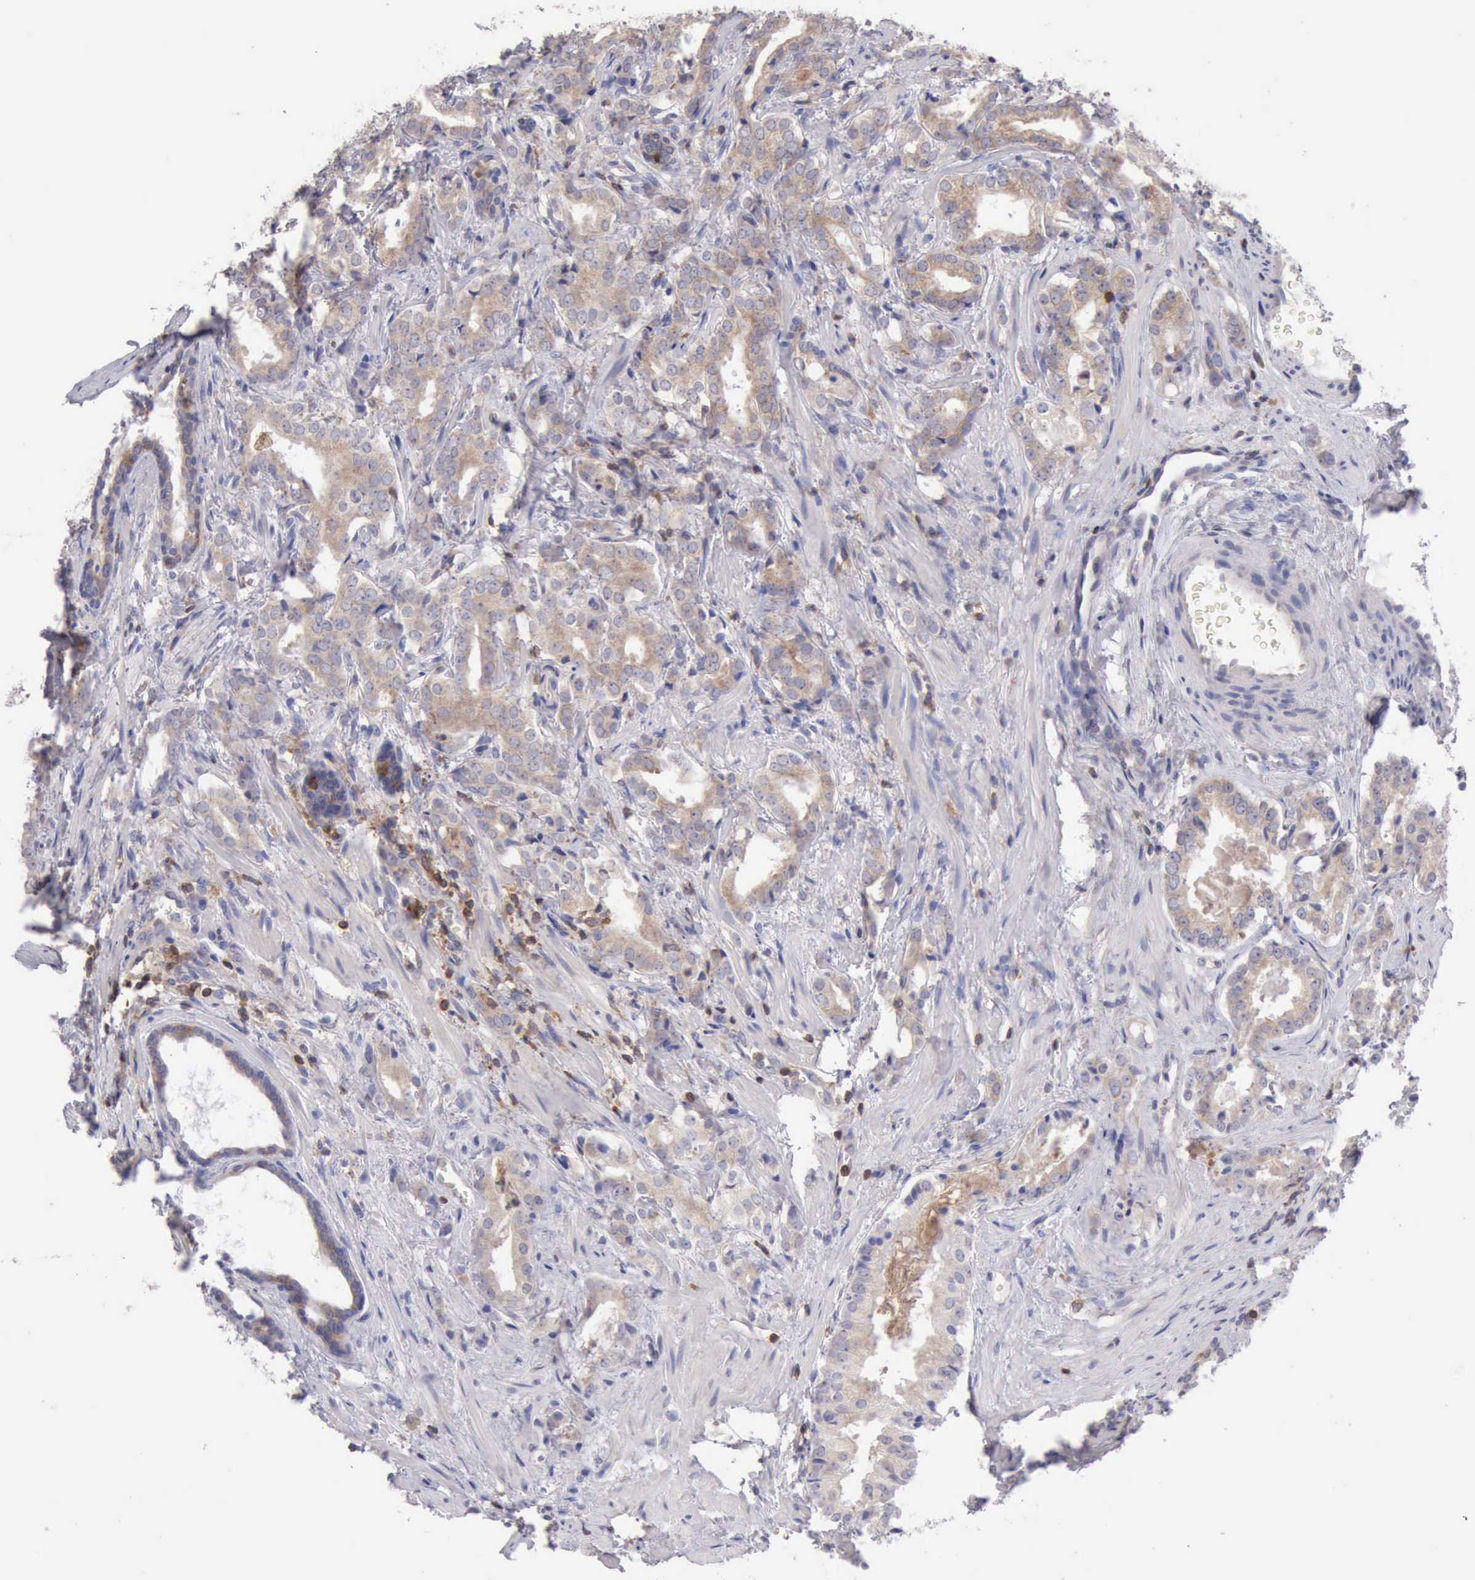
{"staining": {"intensity": "weak", "quantity": ">75%", "location": "cytoplasmic/membranous"}, "tissue": "prostate cancer", "cell_type": "Tumor cells", "image_type": "cancer", "snomed": [{"axis": "morphology", "description": "Adenocarcinoma, Medium grade"}, {"axis": "topography", "description": "Prostate"}], "caption": "Prostate cancer (adenocarcinoma (medium-grade)) stained with DAB IHC shows low levels of weak cytoplasmic/membranous staining in about >75% of tumor cells.", "gene": "SASH3", "patient": {"sex": "male", "age": 64}}